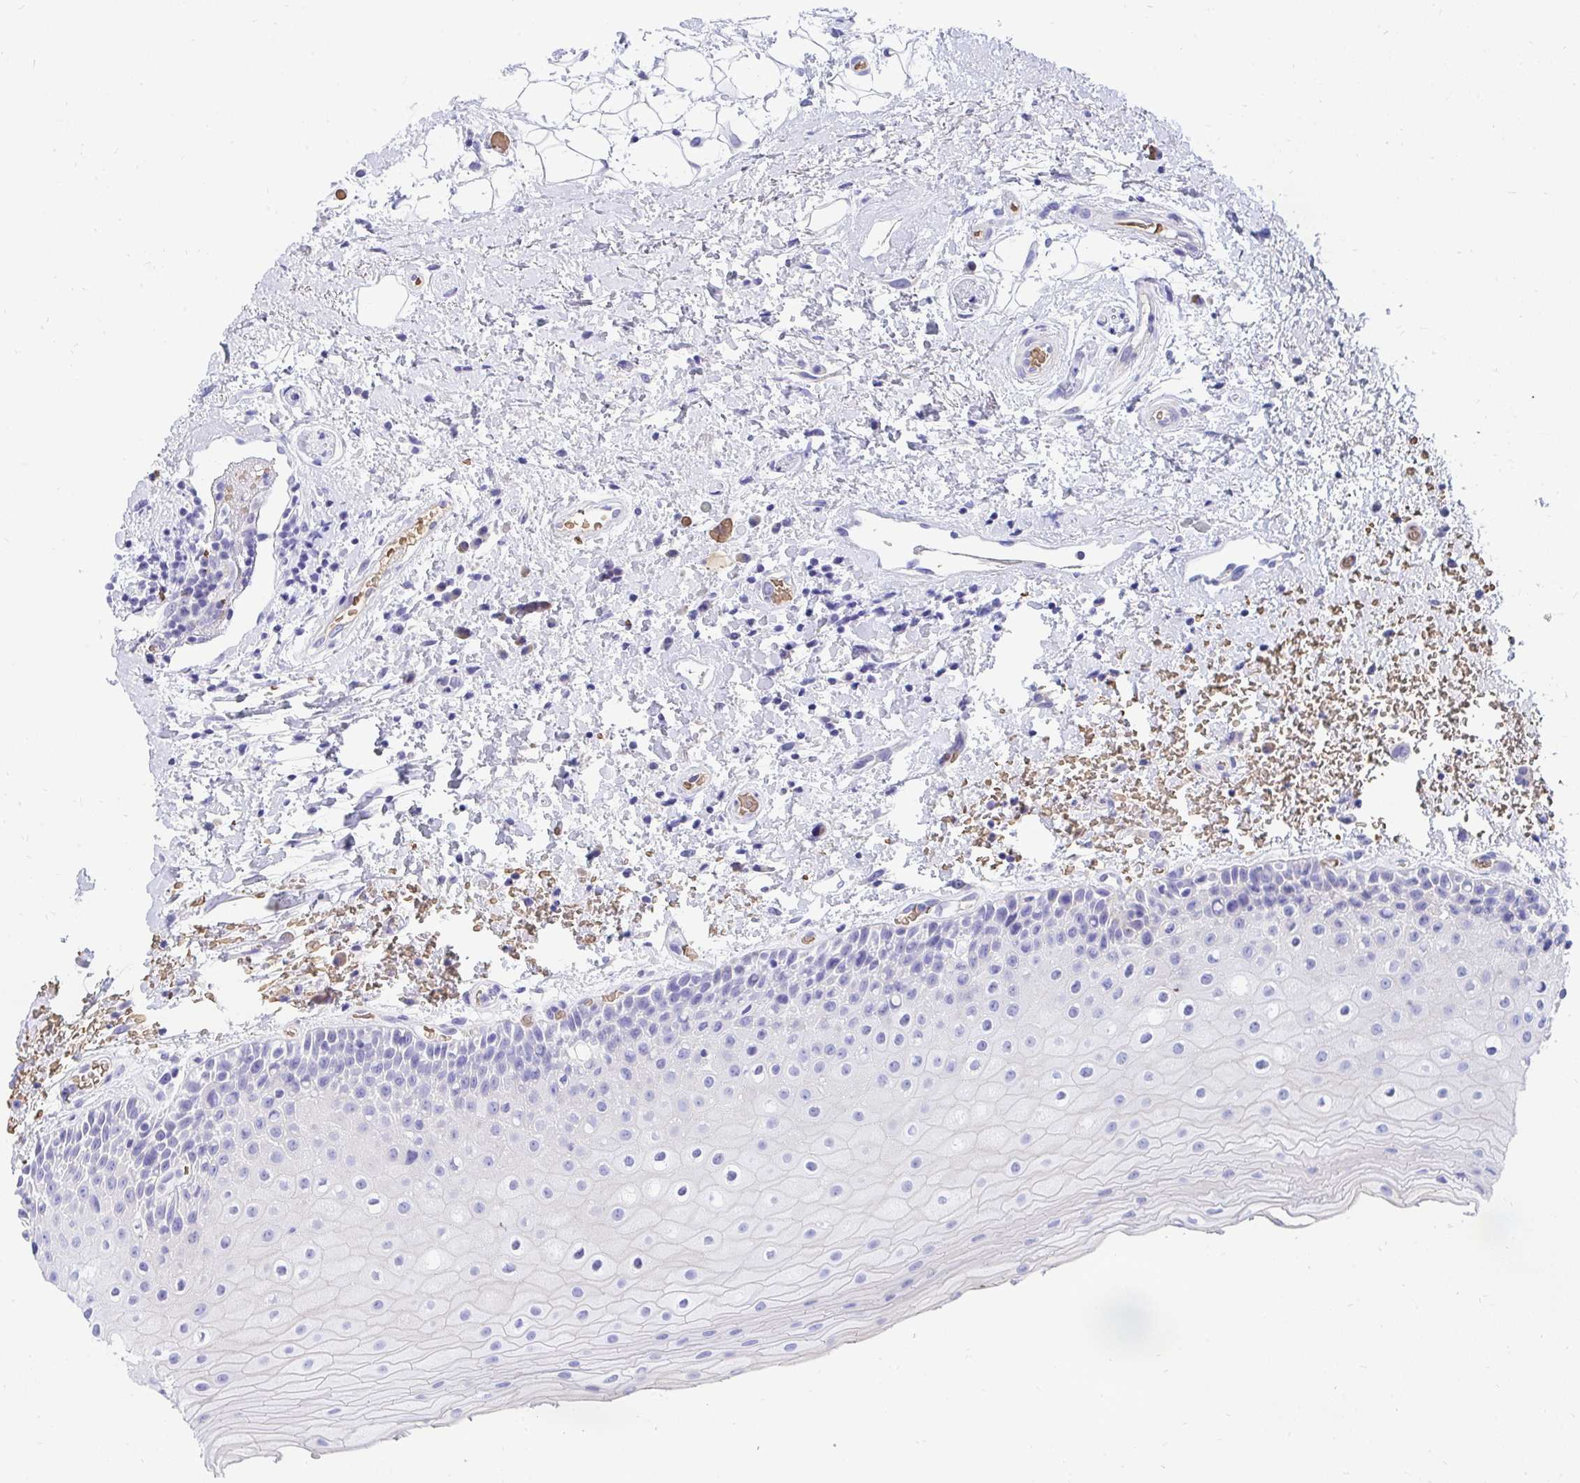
{"staining": {"intensity": "negative", "quantity": "none", "location": "none"}, "tissue": "oral mucosa", "cell_type": "Squamous epithelial cells", "image_type": "normal", "snomed": [{"axis": "morphology", "description": "Normal tissue, NOS"}, {"axis": "topography", "description": "Oral tissue"}], "caption": "The immunohistochemistry (IHC) photomicrograph has no significant expression in squamous epithelial cells of oral mucosa. Nuclei are stained in blue.", "gene": "MROH2B", "patient": {"sex": "female", "age": 82}}